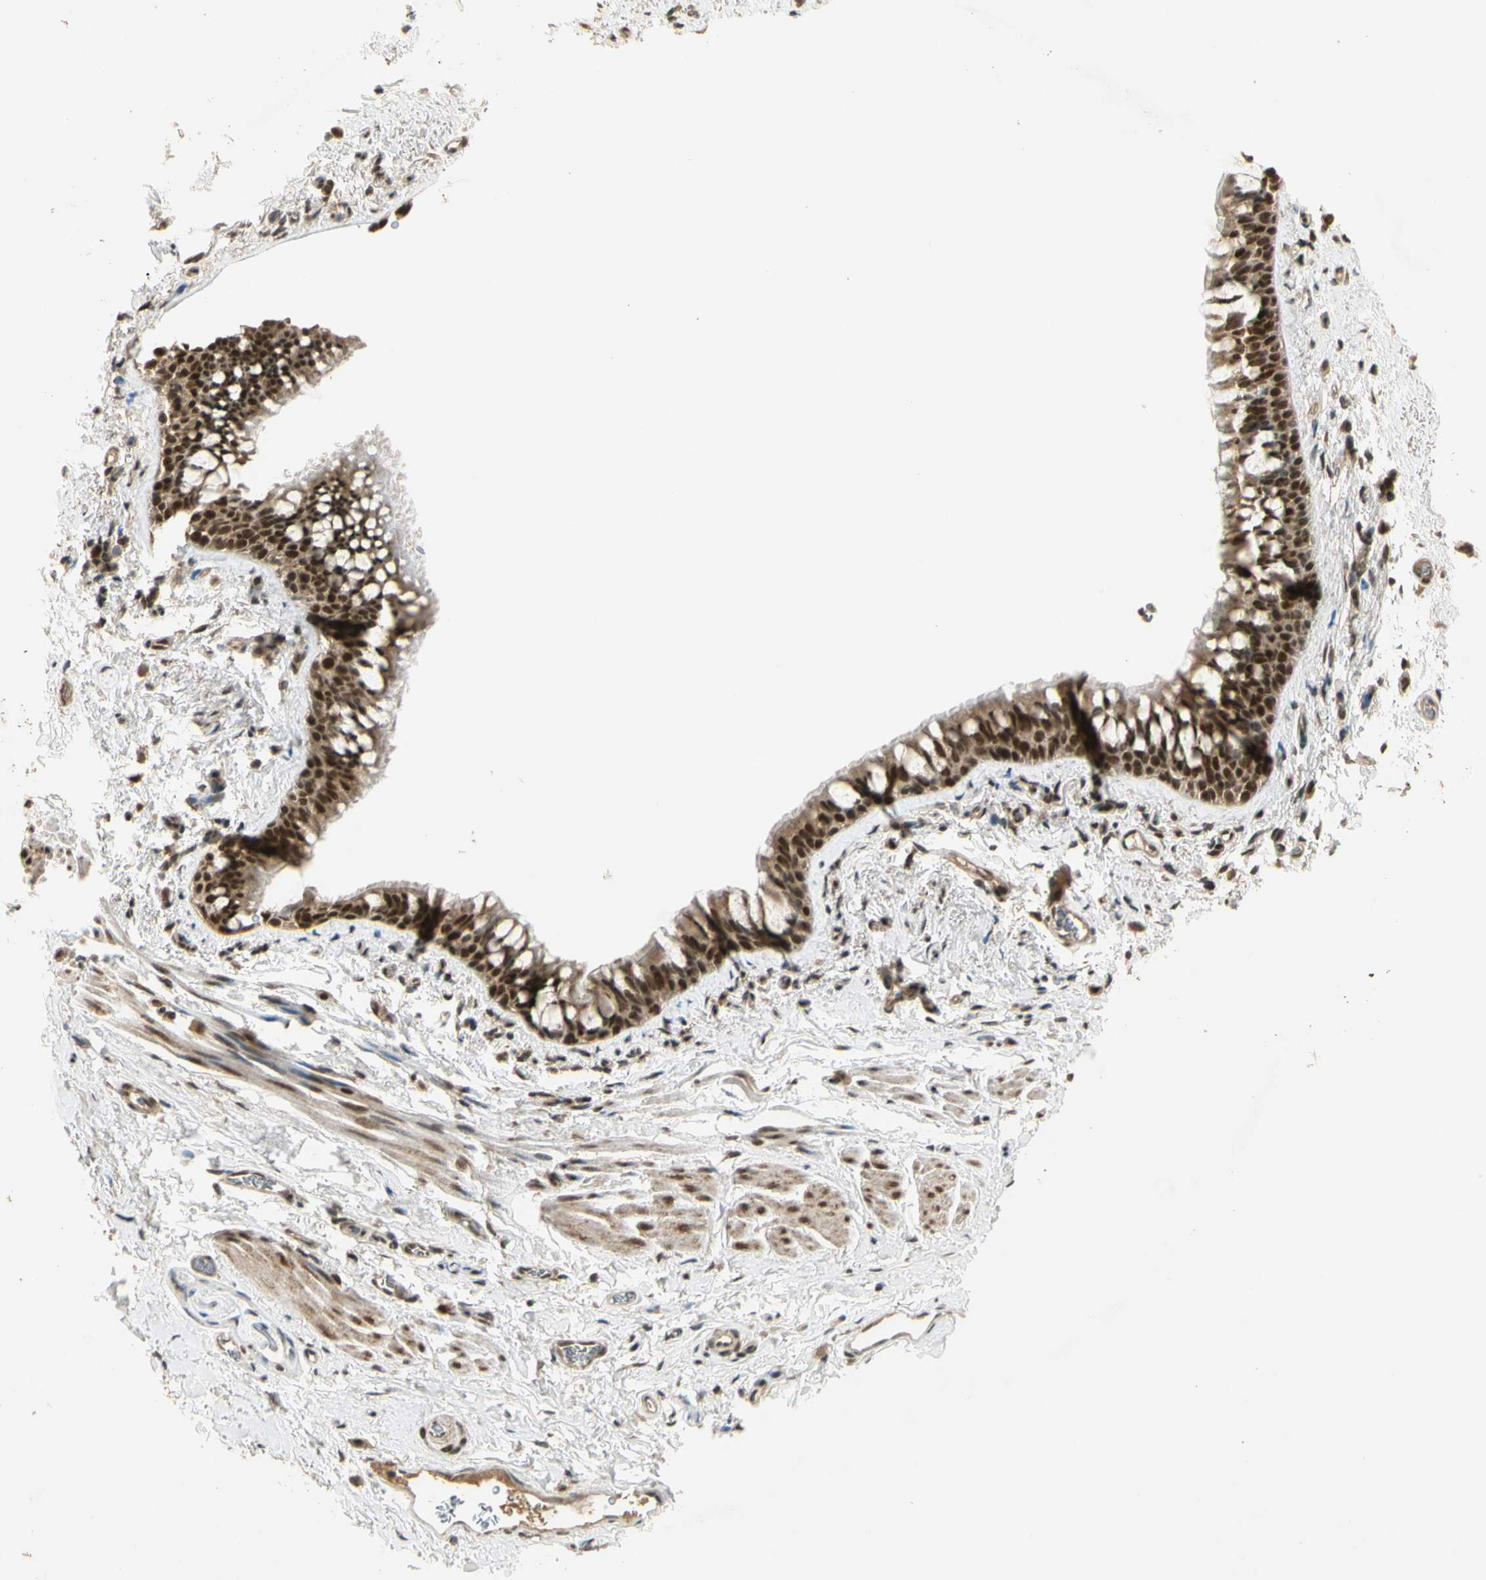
{"staining": {"intensity": "moderate", "quantity": ">75%", "location": "cytoplasmic/membranous,nuclear"}, "tissue": "bronchus", "cell_type": "Respiratory epithelial cells", "image_type": "normal", "snomed": [{"axis": "morphology", "description": "Normal tissue, NOS"}, {"axis": "morphology", "description": "Malignant melanoma, Metastatic site"}, {"axis": "topography", "description": "Bronchus"}, {"axis": "topography", "description": "Lung"}], "caption": "Benign bronchus reveals moderate cytoplasmic/membranous,nuclear positivity in approximately >75% of respiratory epithelial cells, visualized by immunohistochemistry.", "gene": "ZNF135", "patient": {"sex": "male", "age": 64}}